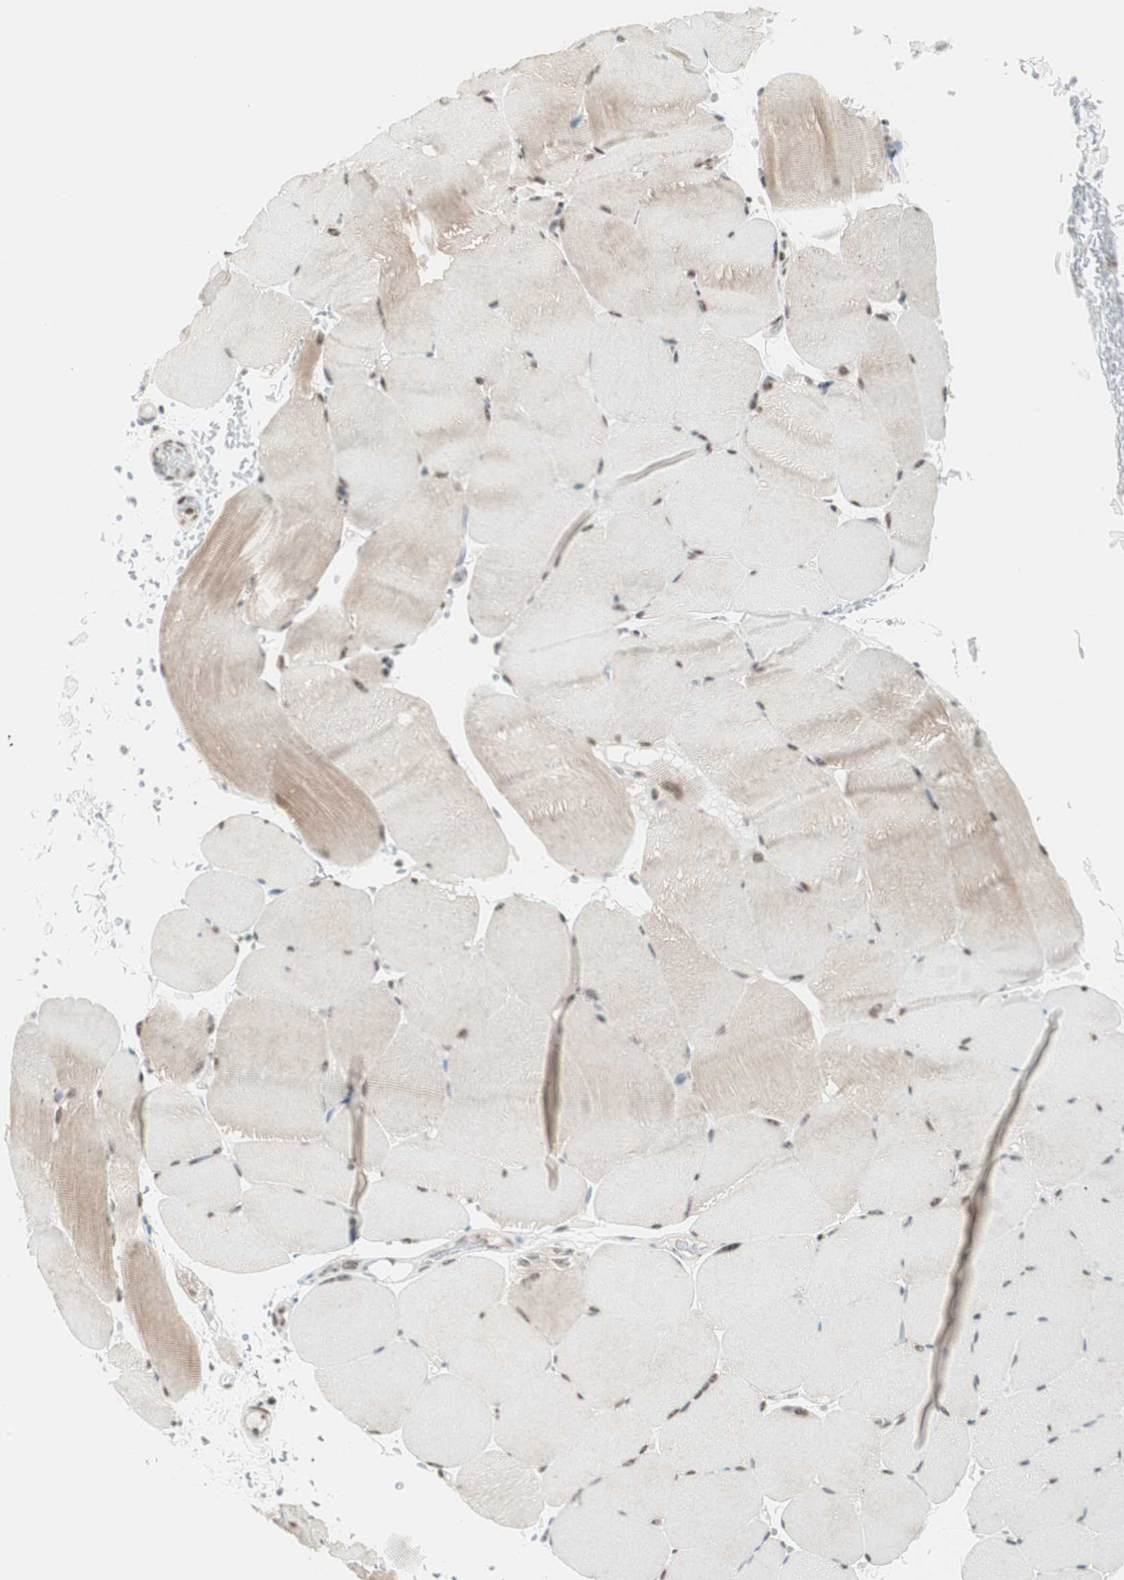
{"staining": {"intensity": "weak", "quantity": "25%-75%", "location": "cytoplasmic/membranous"}, "tissue": "skeletal muscle", "cell_type": "Myocytes", "image_type": "normal", "snomed": [{"axis": "morphology", "description": "Normal tissue, NOS"}, {"axis": "topography", "description": "Skeletal muscle"}, {"axis": "topography", "description": "Parathyroid gland"}], "caption": "About 25%-75% of myocytes in benign skeletal muscle exhibit weak cytoplasmic/membranous protein expression as visualized by brown immunohistochemical staining.", "gene": "SMARCE1", "patient": {"sex": "female", "age": 37}}